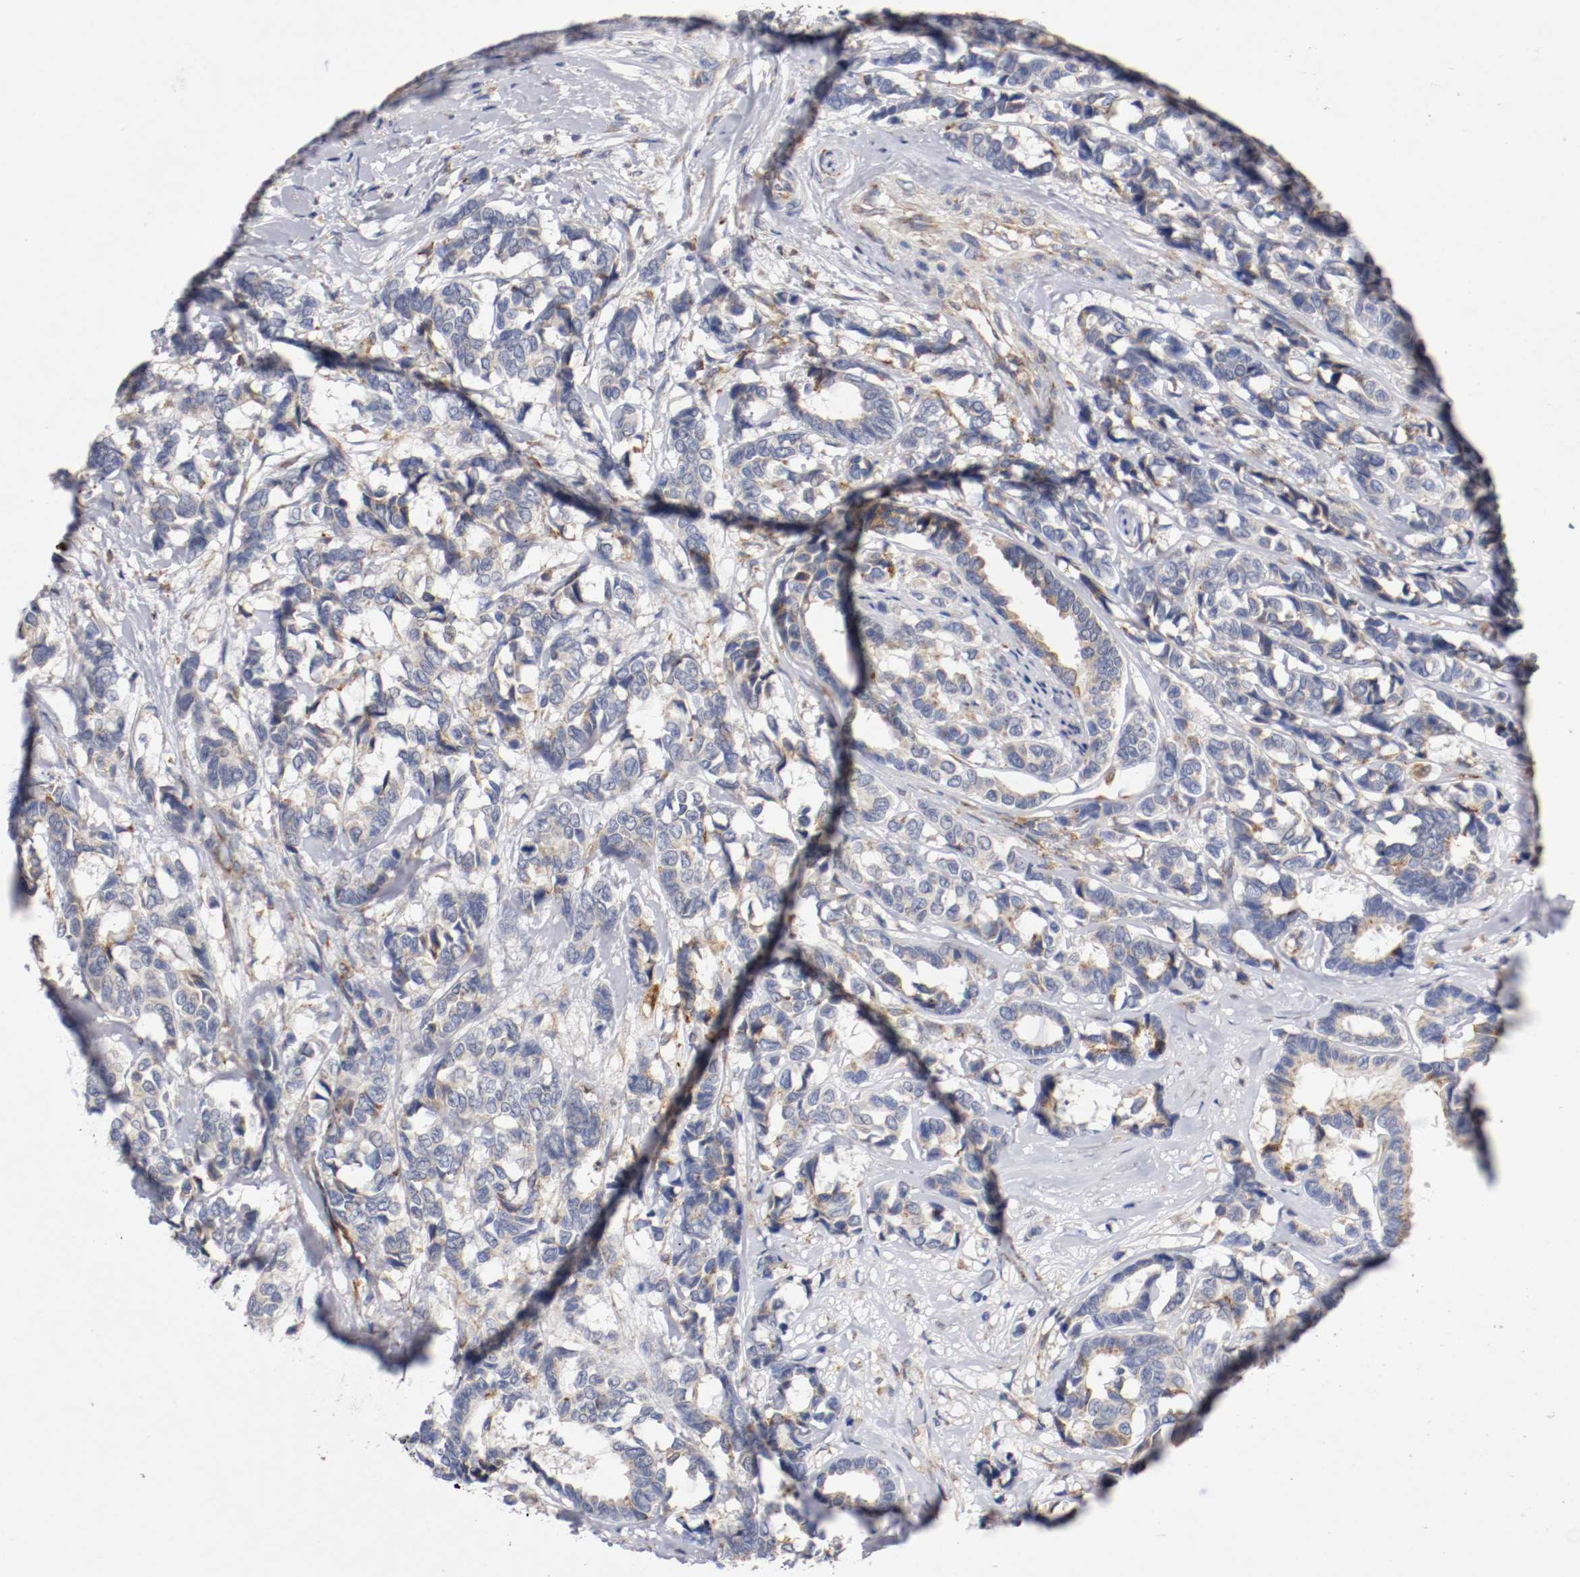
{"staining": {"intensity": "moderate", "quantity": "25%-75%", "location": "cytoplasmic/membranous"}, "tissue": "breast cancer", "cell_type": "Tumor cells", "image_type": "cancer", "snomed": [{"axis": "morphology", "description": "Duct carcinoma"}, {"axis": "topography", "description": "Breast"}], "caption": "Invasive ductal carcinoma (breast) stained with DAB (3,3'-diaminobenzidine) IHC displays medium levels of moderate cytoplasmic/membranous staining in about 25%-75% of tumor cells.", "gene": "TRAF2", "patient": {"sex": "female", "age": 87}}